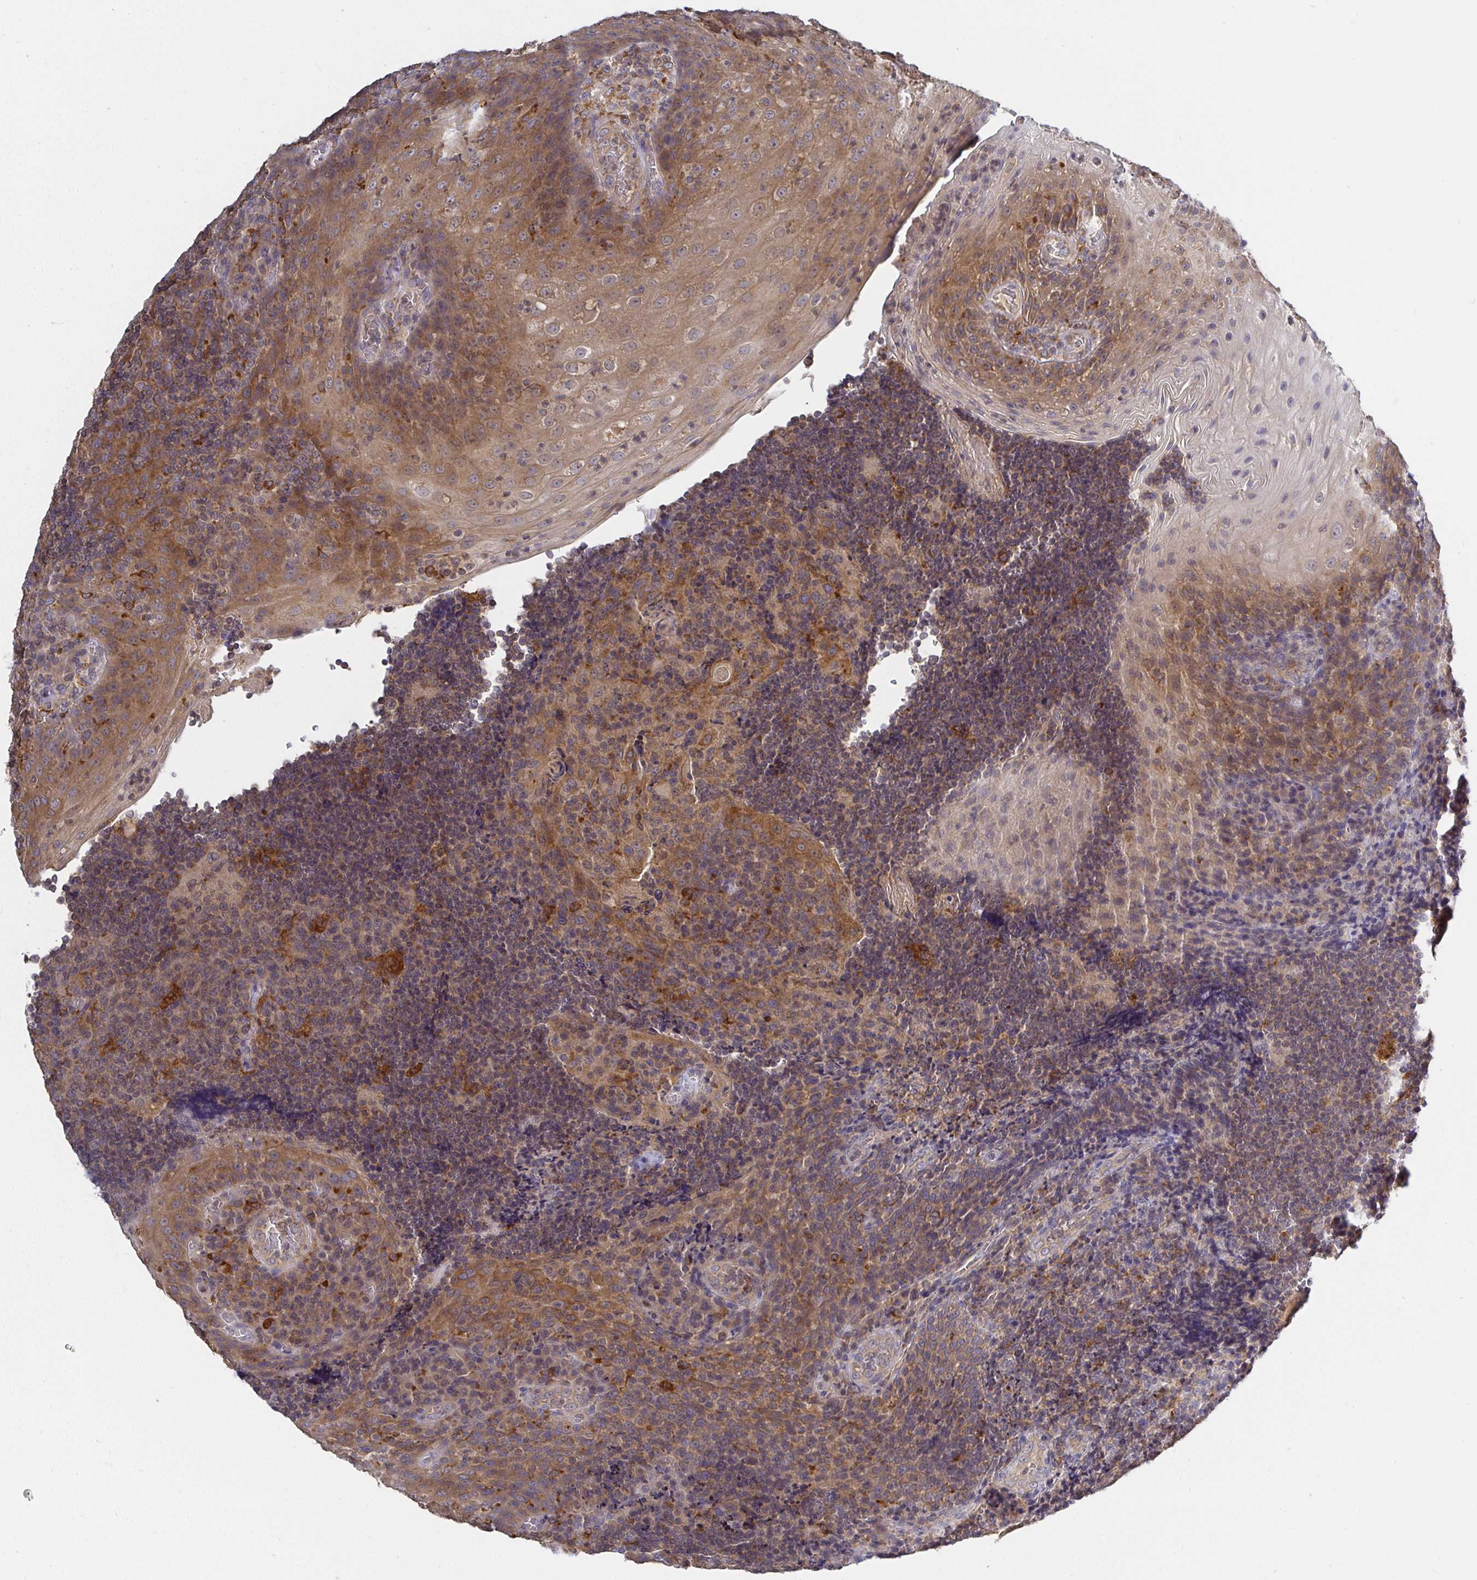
{"staining": {"intensity": "weak", "quantity": "25%-75%", "location": "cytoplasmic/membranous"}, "tissue": "tonsil", "cell_type": "Non-germinal center cells", "image_type": "normal", "snomed": [{"axis": "morphology", "description": "Normal tissue, NOS"}, {"axis": "topography", "description": "Tonsil"}], "caption": "A histopathology image of tonsil stained for a protein exhibits weak cytoplasmic/membranous brown staining in non-germinal center cells. Nuclei are stained in blue.", "gene": "ATP6V1F", "patient": {"sex": "male", "age": 17}}